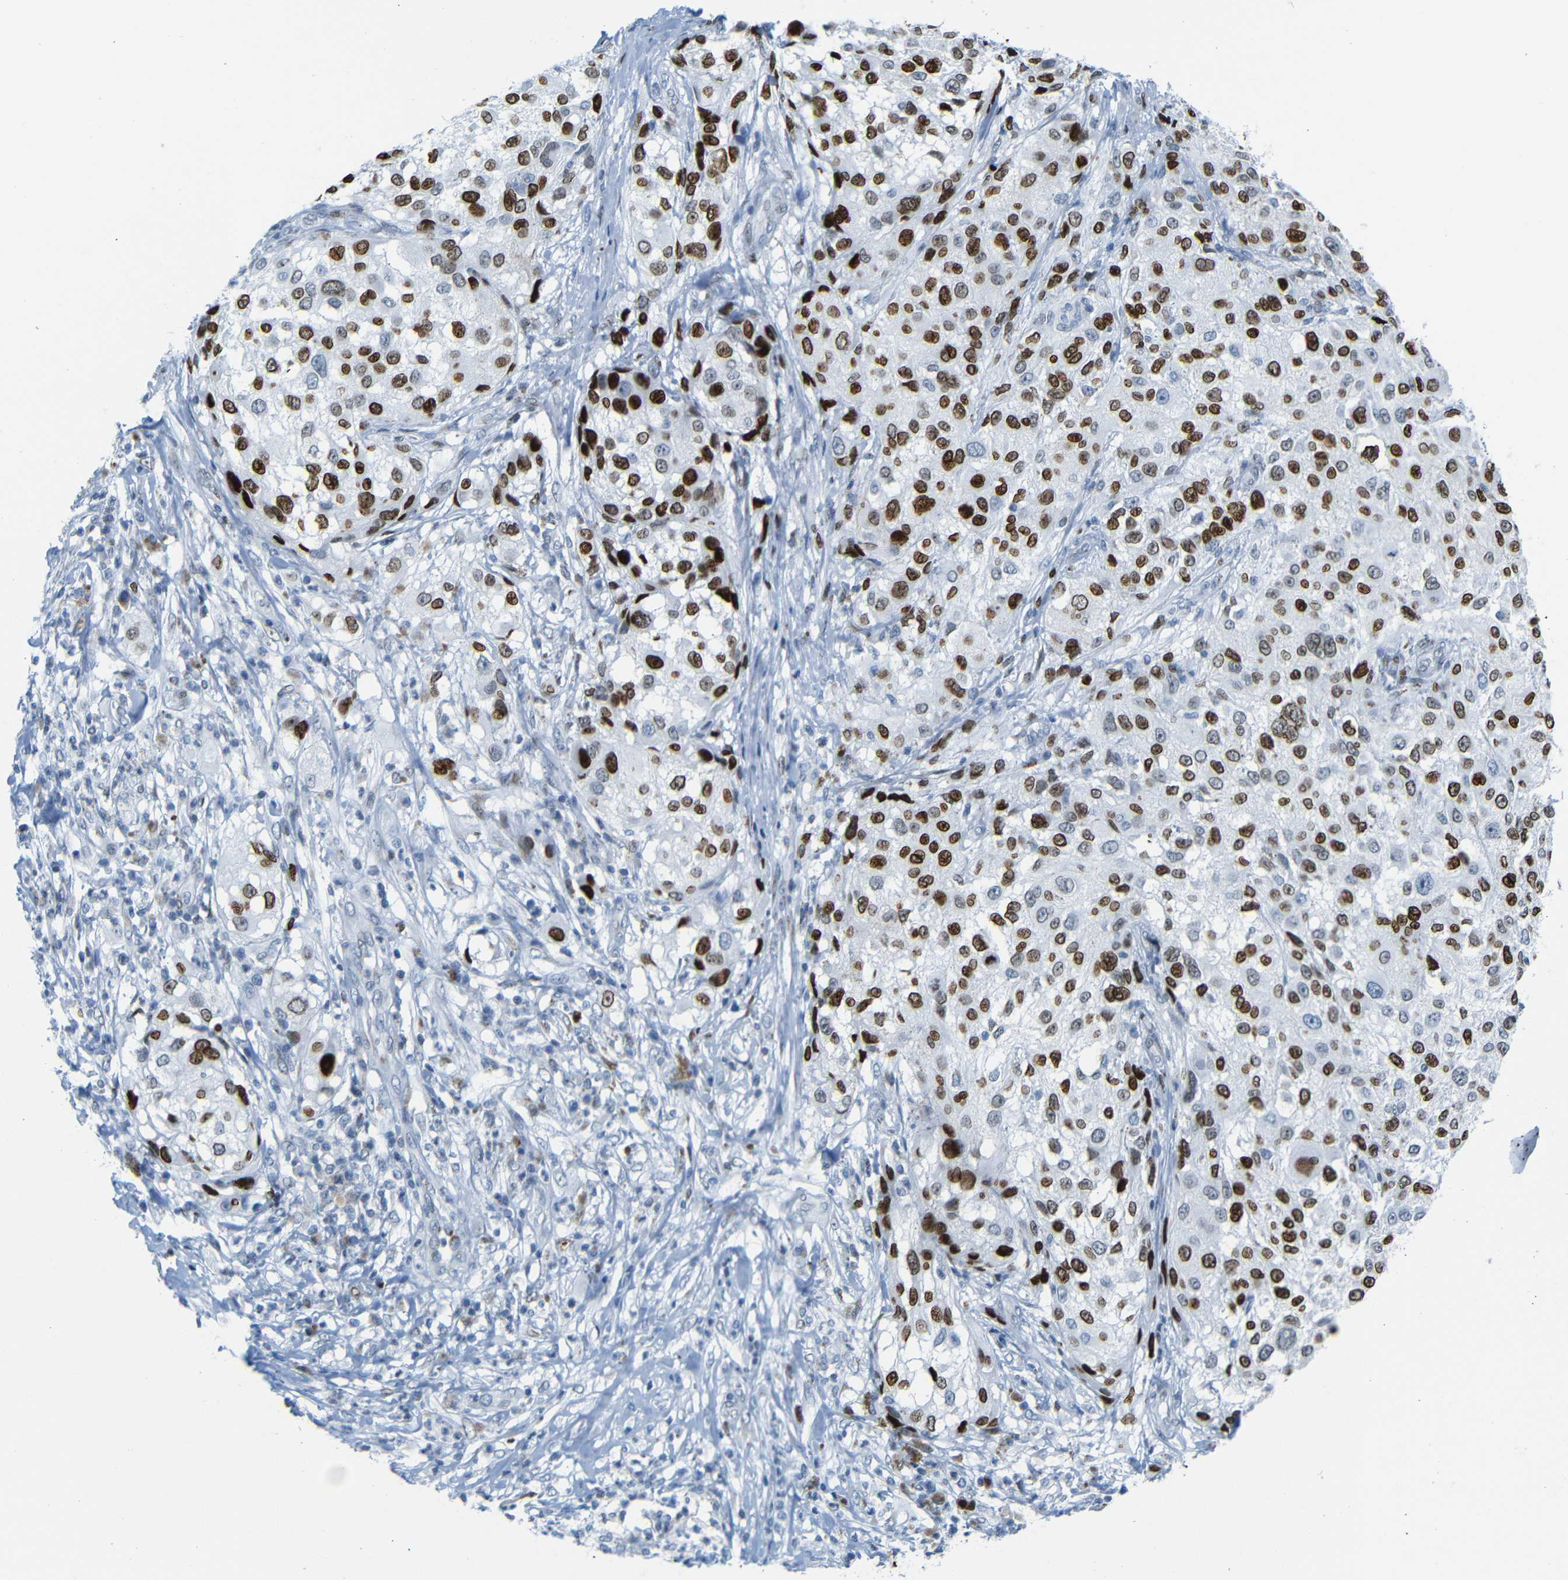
{"staining": {"intensity": "strong", "quantity": ">75%", "location": "nuclear"}, "tissue": "melanoma", "cell_type": "Tumor cells", "image_type": "cancer", "snomed": [{"axis": "morphology", "description": "Necrosis, NOS"}, {"axis": "morphology", "description": "Malignant melanoma, NOS"}, {"axis": "topography", "description": "Skin"}], "caption": "Protein staining shows strong nuclear positivity in about >75% of tumor cells in melanoma.", "gene": "NPIPB15", "patient": {"sex": "female", "age": 87}}